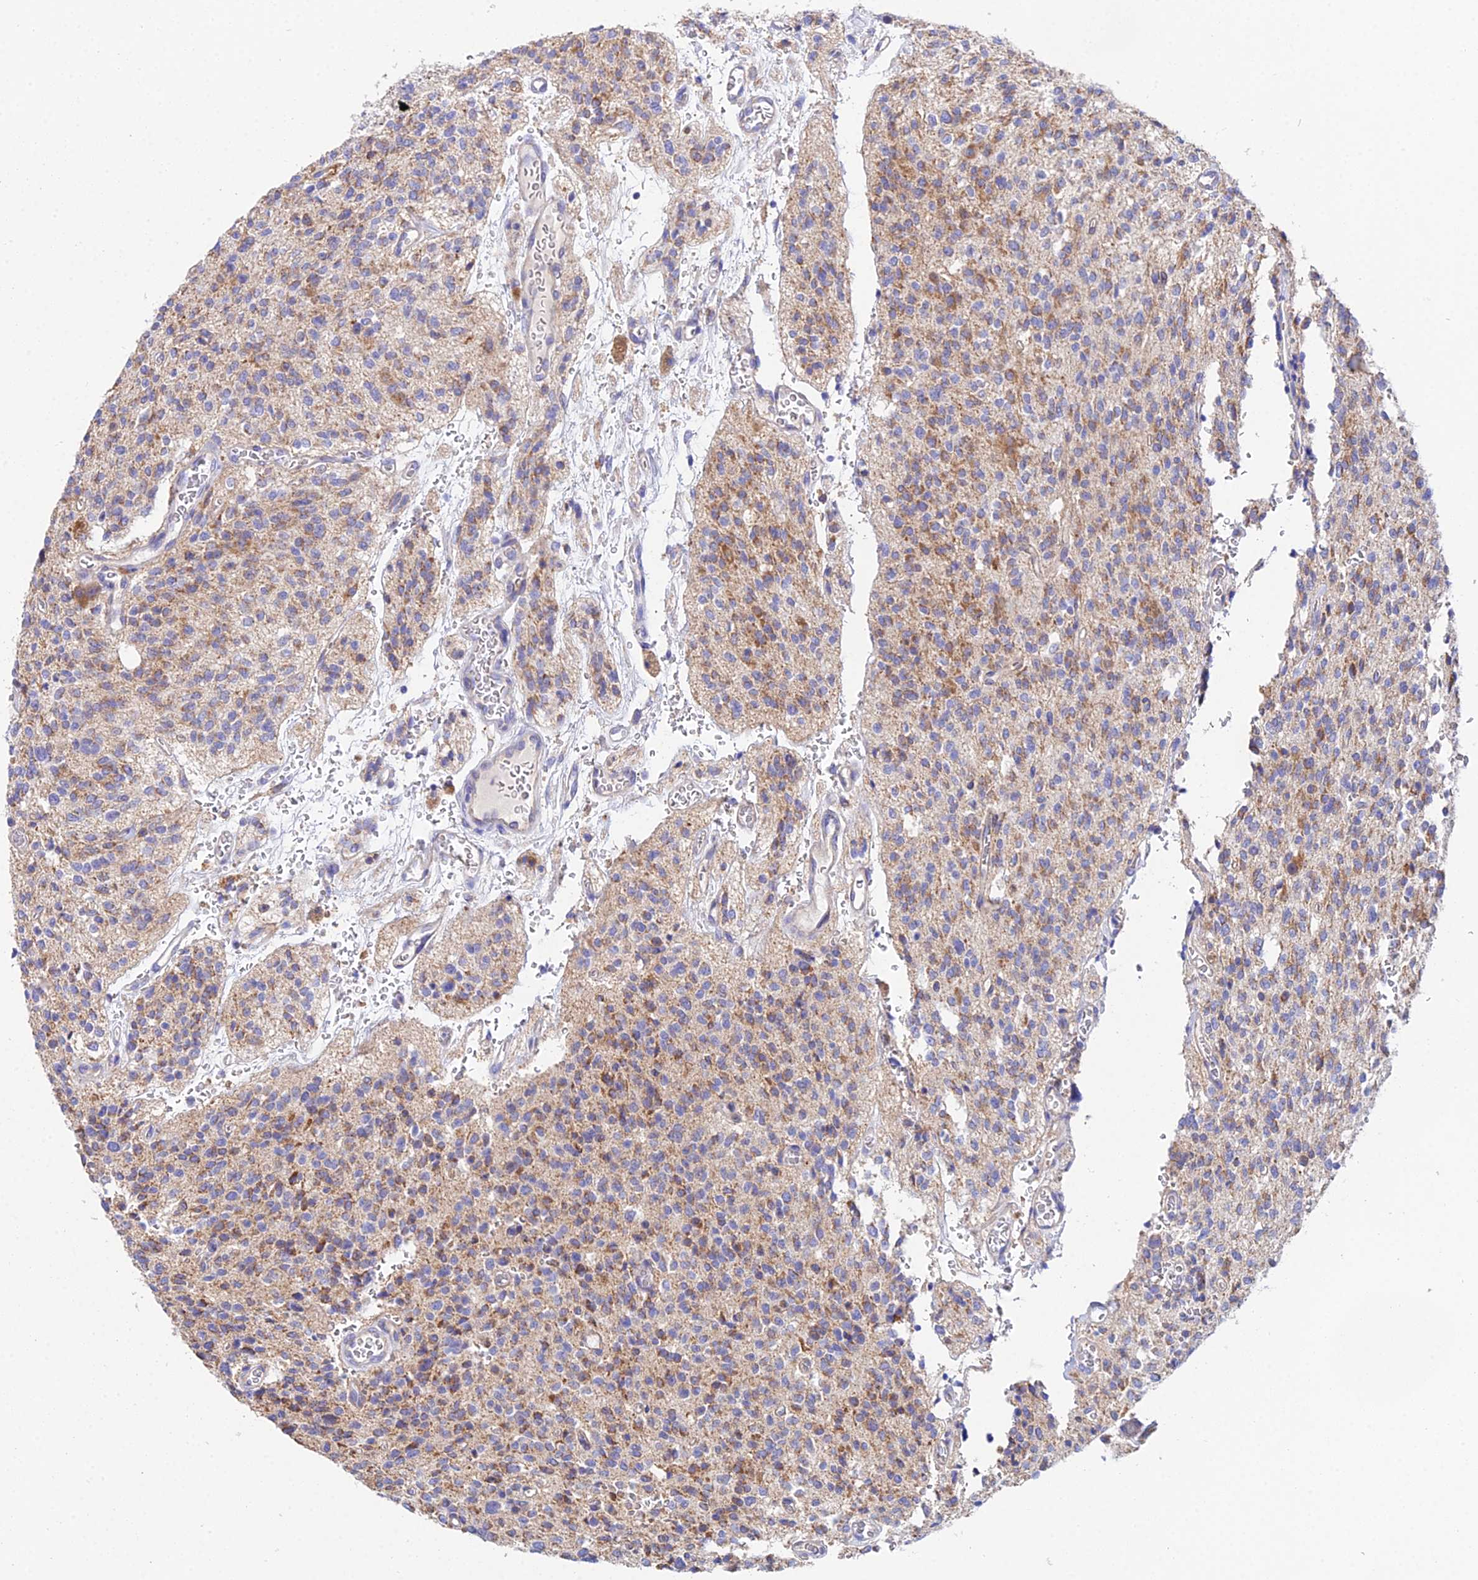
{"staining": {"intensity": "moderate", "quantity": "<25%", "location": "cytoplasmic/membranous"}, "tissue": "glioma", "cell_type": "Tumor cells", "image_type": "cancer", "snomed": [{"axis": "morphology", "description": "Glioma, malignant, High grade"}, {"axis": "topography", "description": "Brain"}], "caption": "Malignant glioma (high-grade) was stained to show a protein in brown. There is low levels of moderate cytoplasmic/membranous expression in approximately <25% of tumor cells.", "gene": "PPP2R2C", "patient": {"sex": "male", "age": 34}}